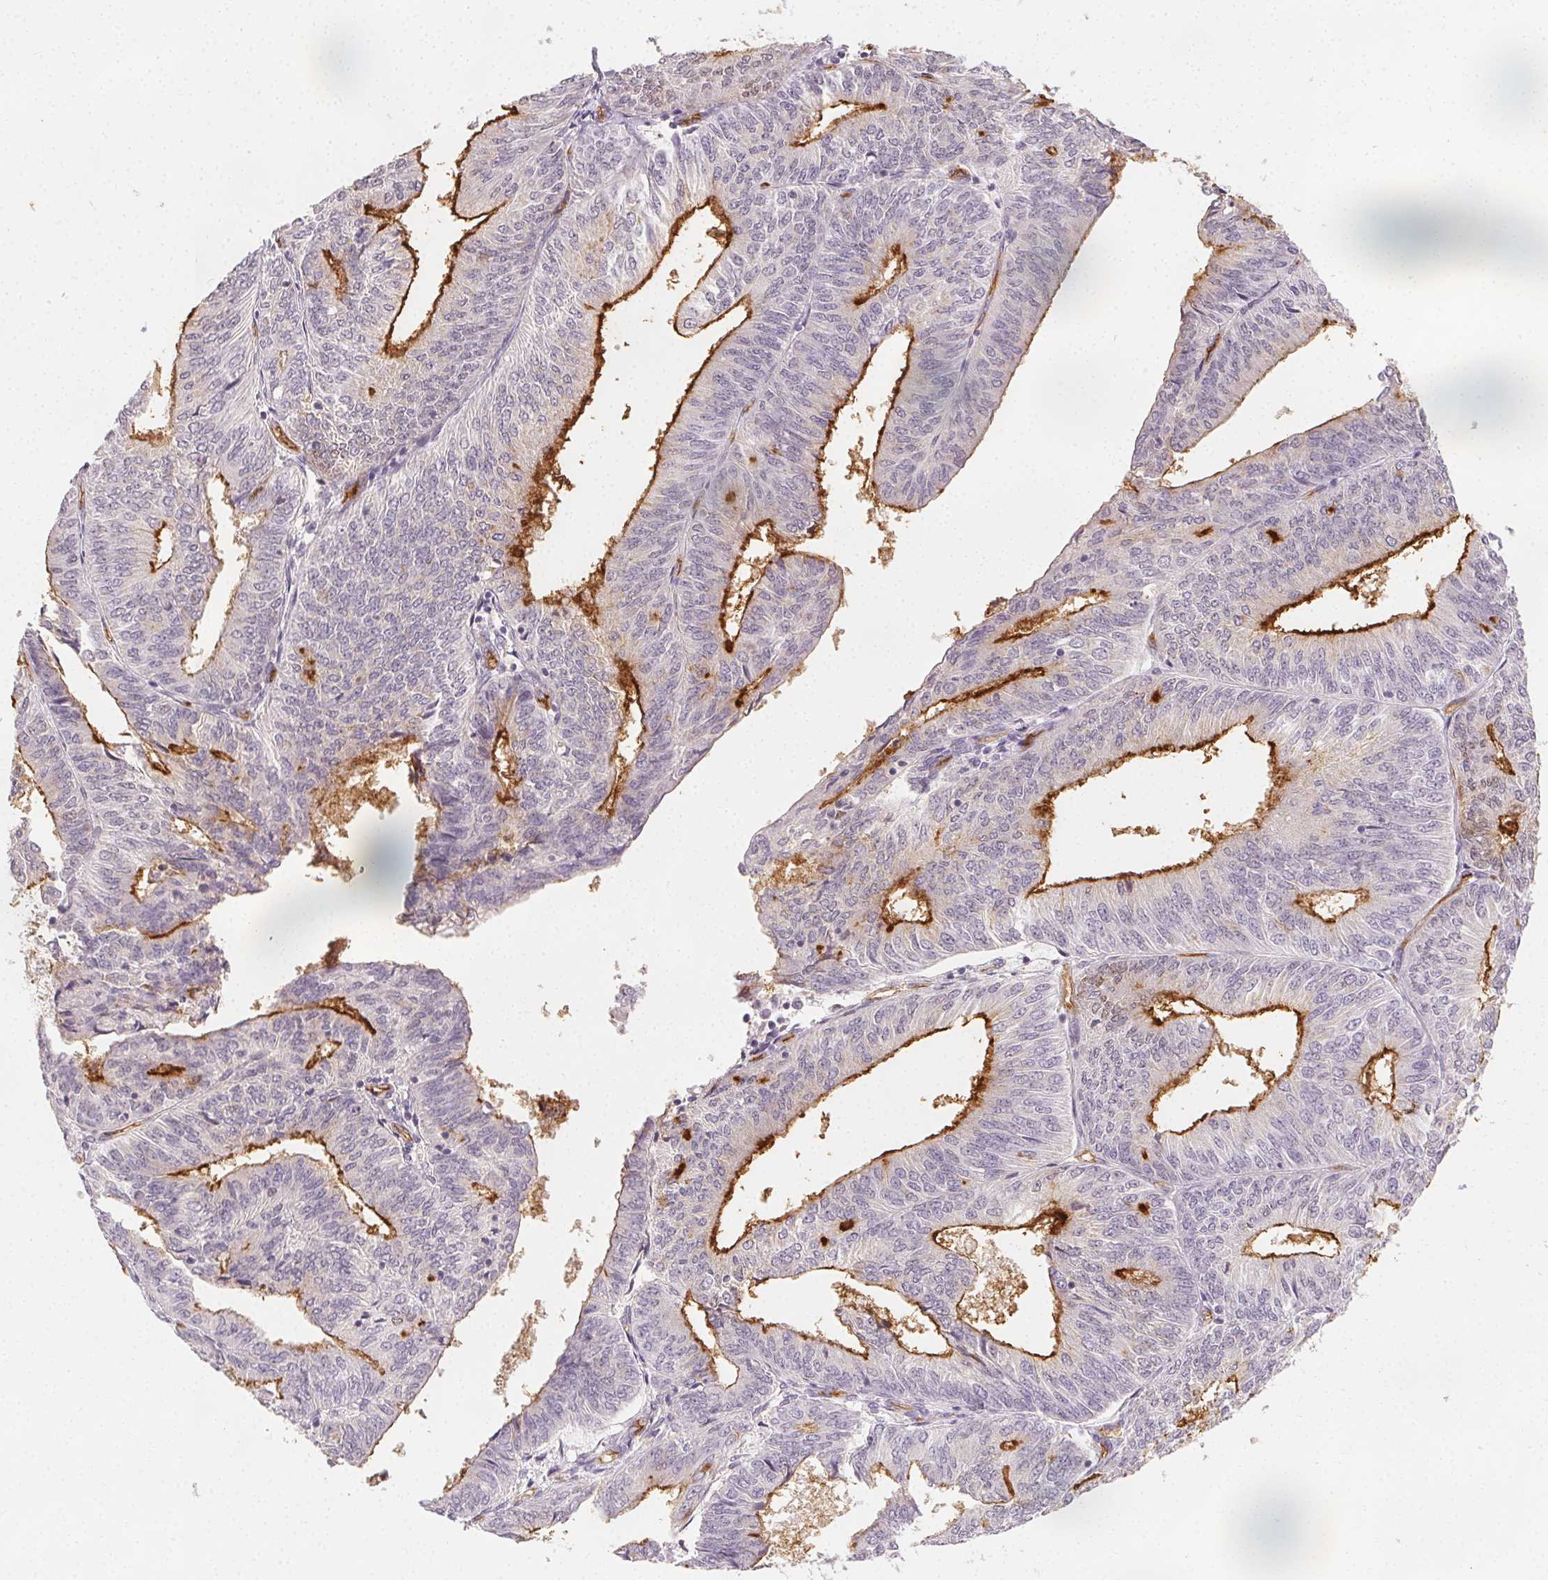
{"staining": {"intensity": "strong", "quantity": "25%-75%", "location": "cytoplasmic/membranous"}, "tissue": "endometrial cancer", "cell_type": "Tumor cells", "image_type": "cancer", "snomed": [{"axis": "morphology", "description": "Adenocarcinoma, NOS"}, {"axis": "topography", "description": "Endometrium"}], "caption": "Protein analysis of endometrial cancer (adenocarcinoma) tissue shows strong cytoplasmic/membranous positivity in approximately 25%-75% of tumor cells.", "gene": "PODXL", "patient": {"sex": "female", "age": 58}}